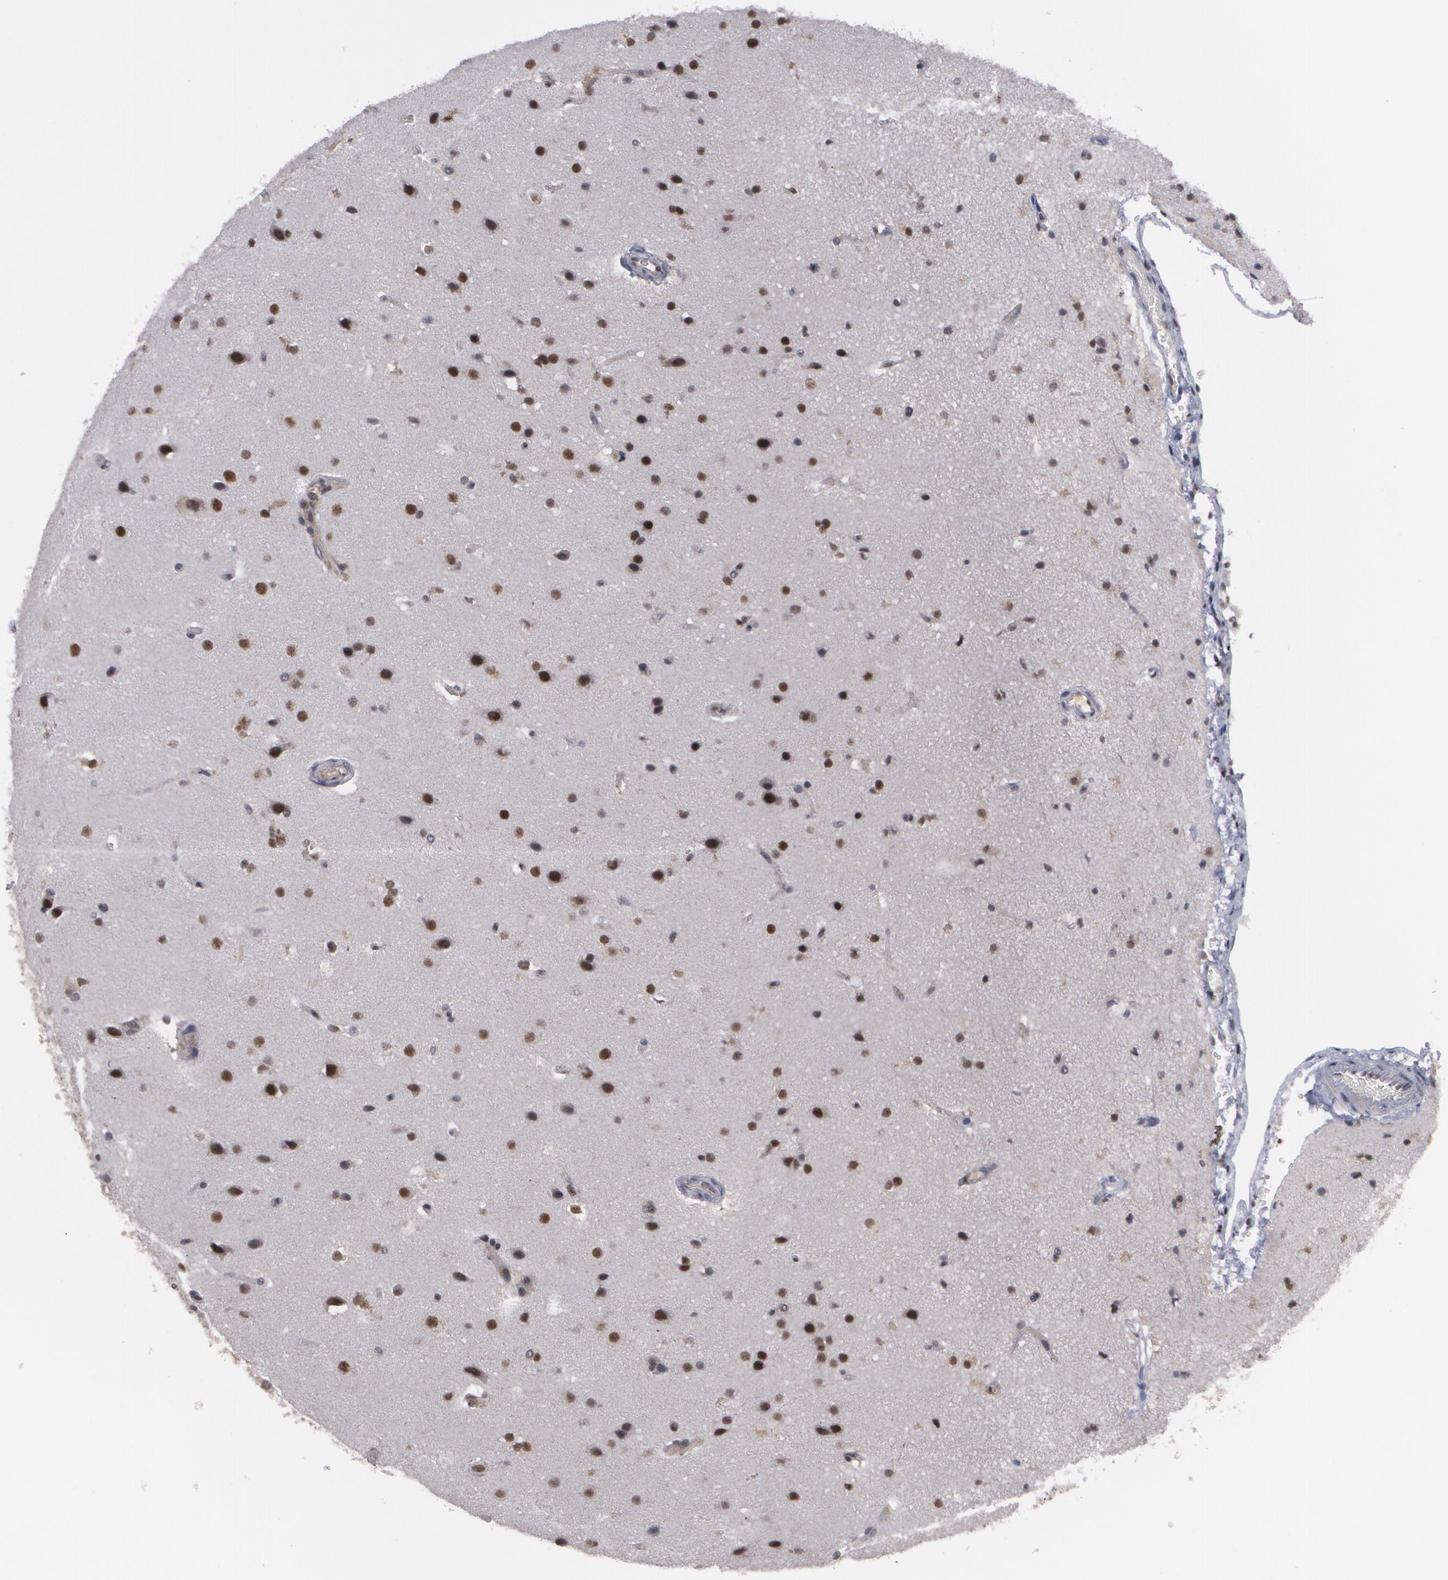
{"staining": {"intensity": "moderate", "quantity": ">75%", "location": "nuclear"}, "tissue": "glioma", "cell_type": "Tumor cells", "image_type": "cancer", "snomed": [{"axis": "morphology", "description": "Glioma, malignant, Low grade"}, {"axis": "topography", "description": "Cerebral cortex"}], "caption": "An image of malignant low-grade glioma stained for a protein demonstrates moderate nuclear brown staining in tumor cells. (DAB (3,3'-diaminobenzidine) IHC with brightfield microscopy, high magnification).", "gene": "INTS6", "patient": {"sex": "female", "age": 47}}